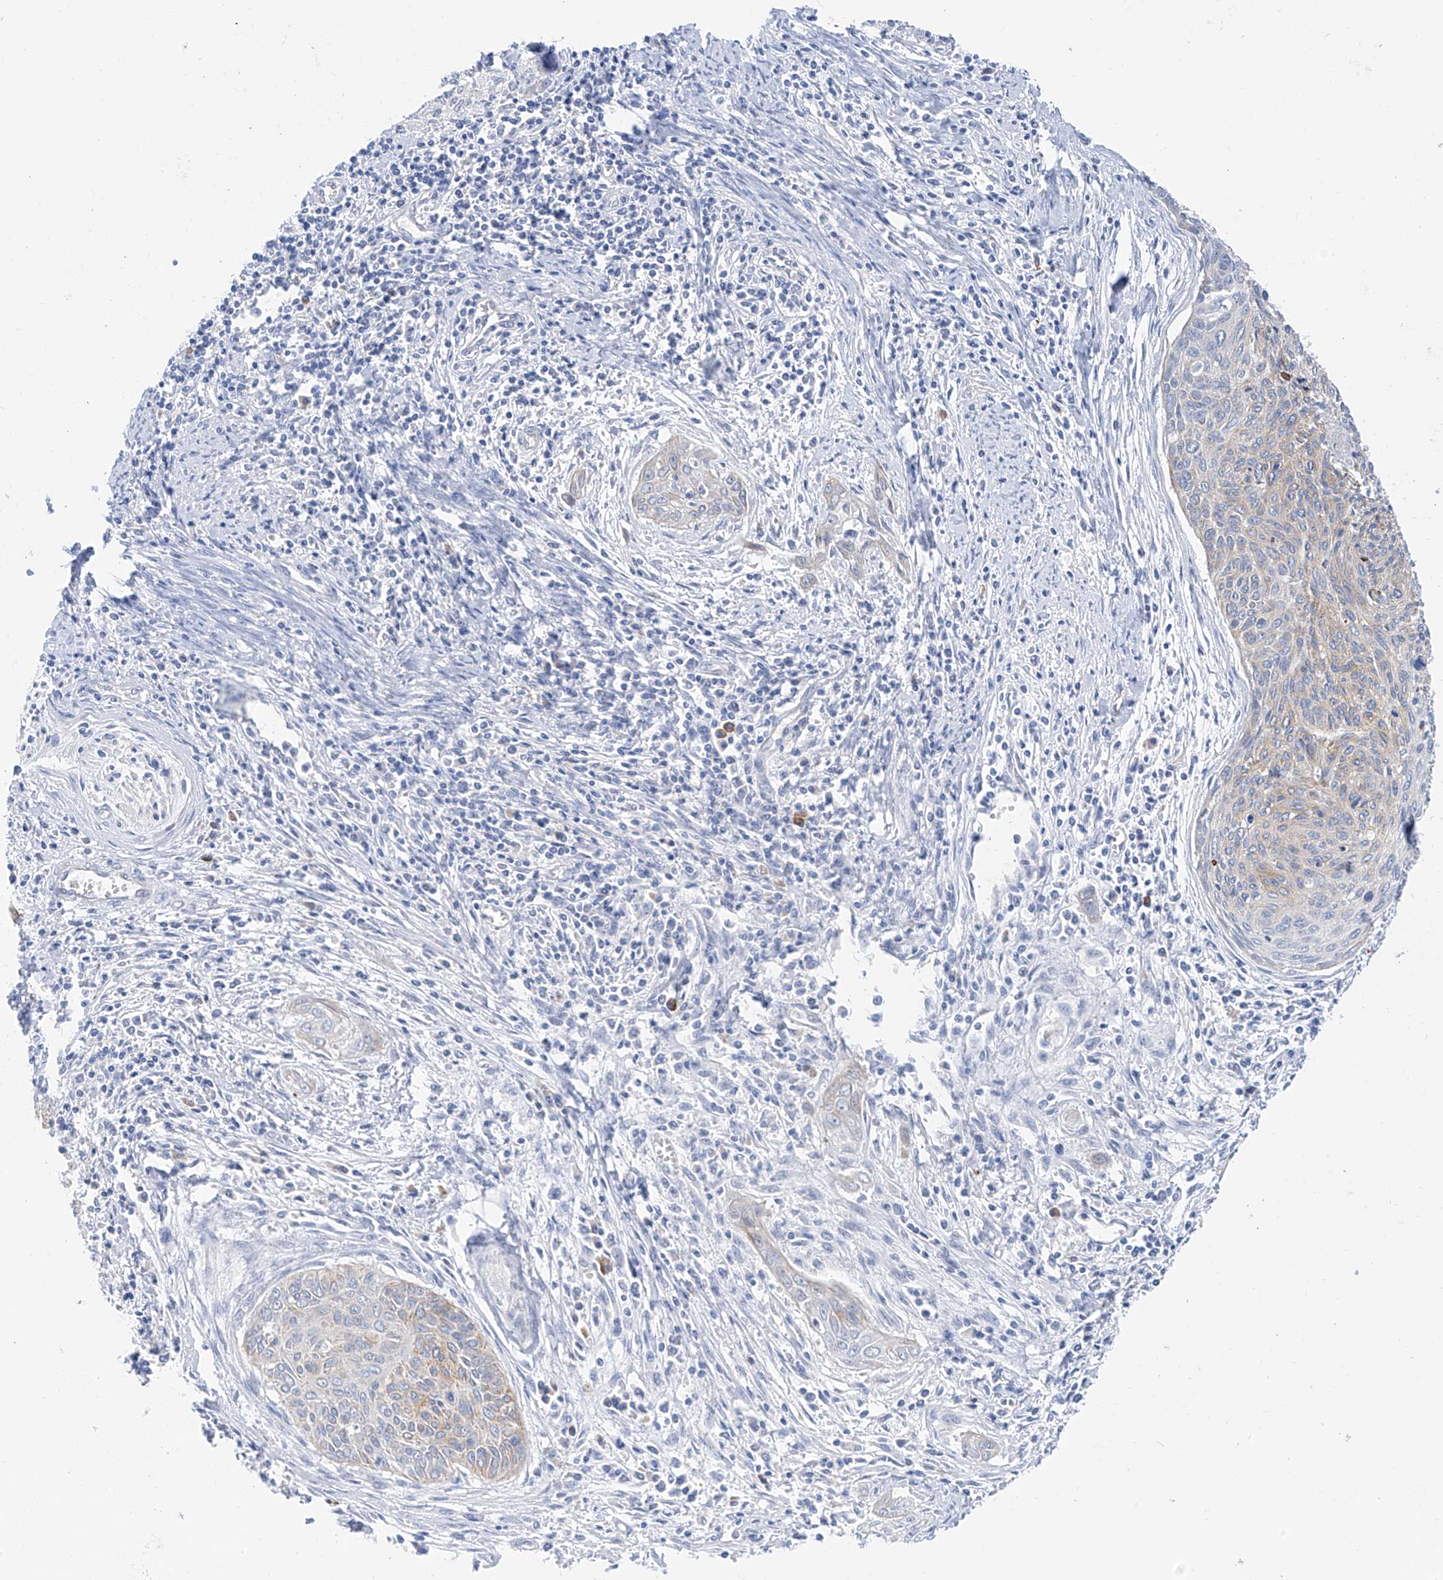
{"staining": {"intensity": "moderate", "quantity": "25%-75%", "location": "cytoplasmic/membranous"}, "tissue": "cervical cancer", "cell_type": "Tumor cells", "image_type": "cancer", "snomed": [{"axis": "morphology", "description": "Squamous cell carcinoma, NOS"}, {"axis": "topography", "description": "Cervix"}], "caption": "Protein positivity by immunohistochemistry shows moderate cytoplasmic/membranous staining in approximately 25%-75% of tumor cells in squamous cell carcinoma (cervical).", "gene": "PIK3C2B", "patient": {"sex": "female", "age": 55}}